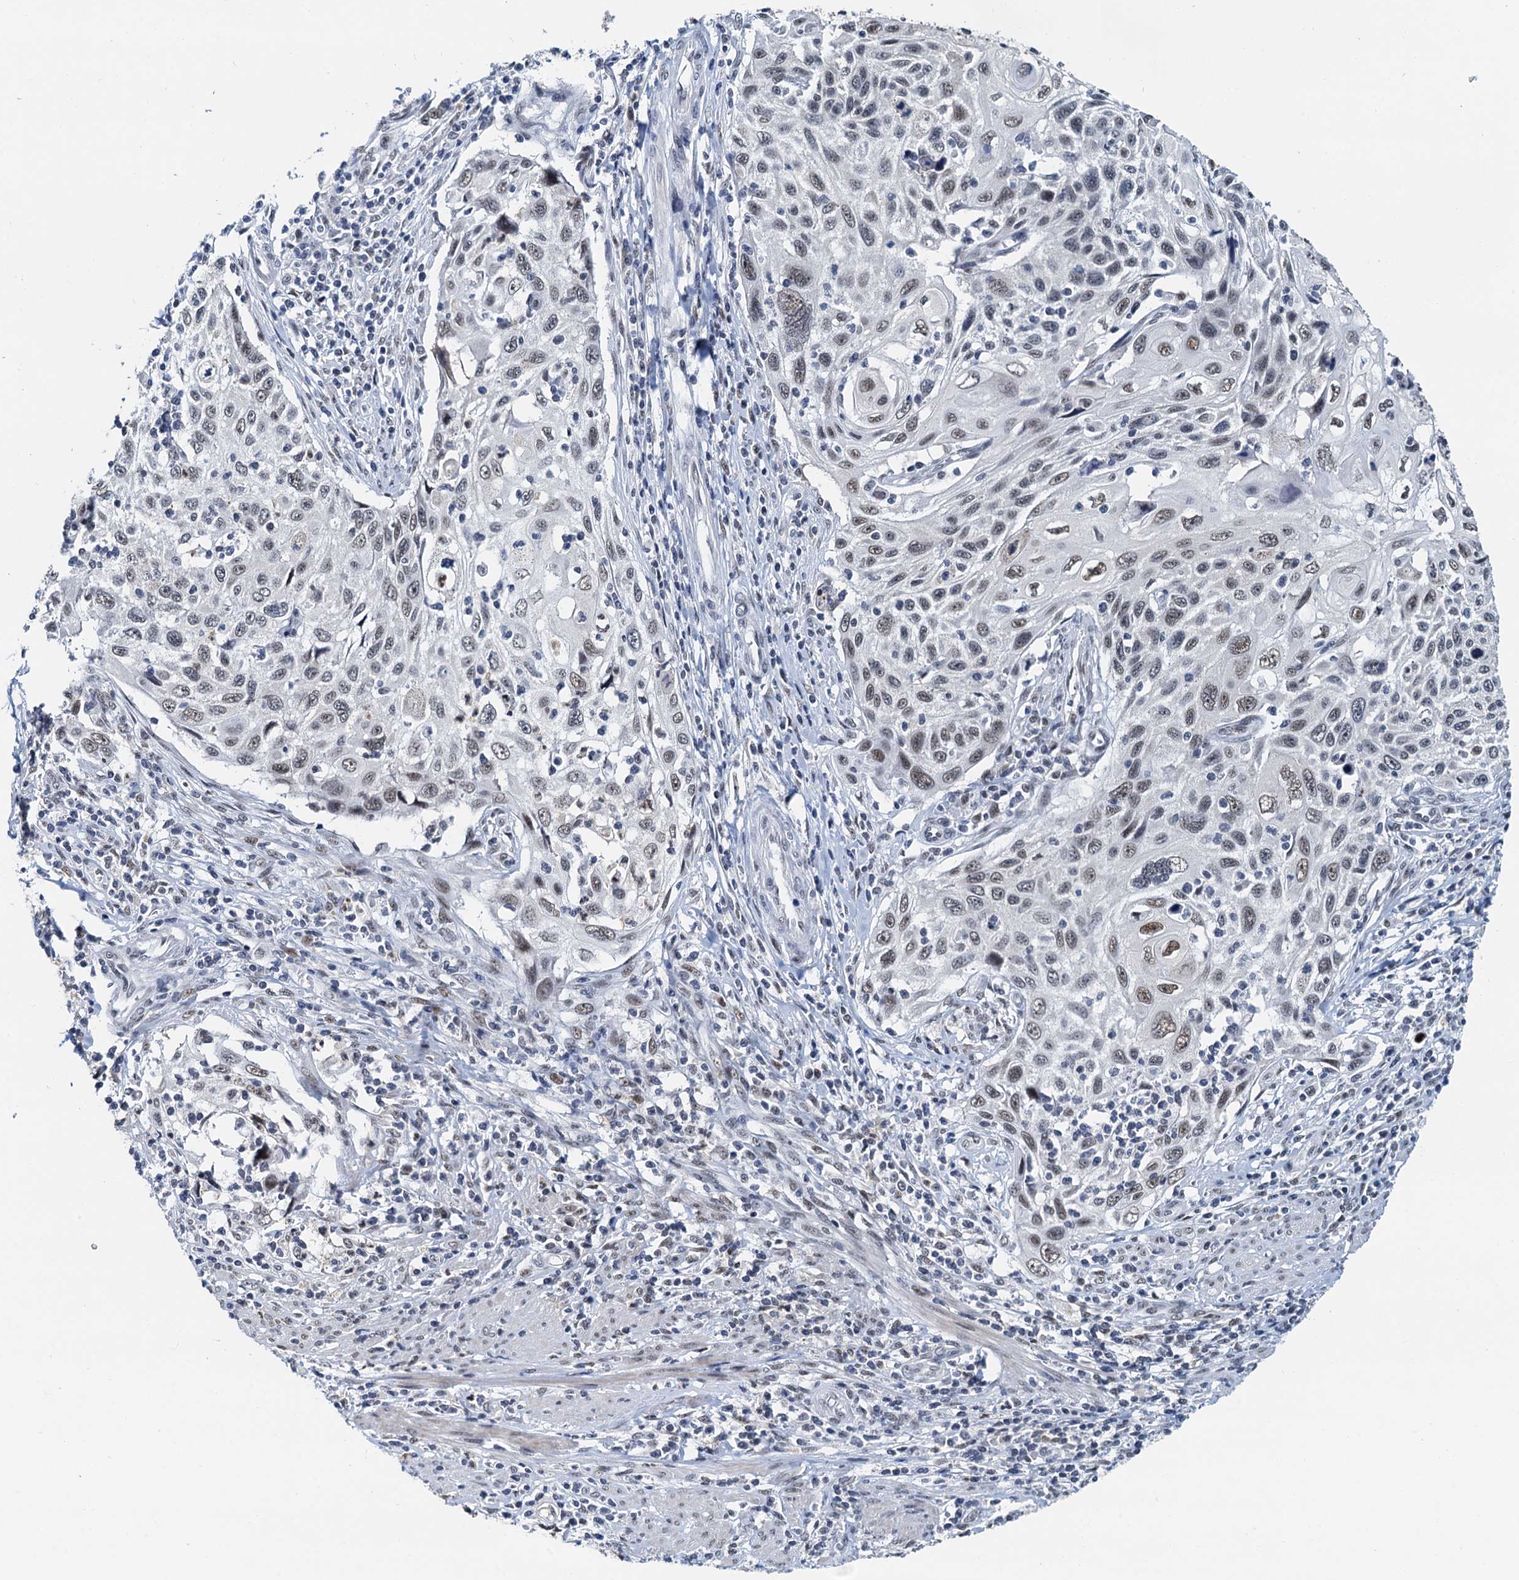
{"staining": {"intensity": "weak", "quantity": "25%-75%", "location": "nuclear"}, "tissue": "cervical cancer", "cell_type": "Tumor cells", "image_type": "cancer", "snomed": [{"axis": "morphology", "description": "Squamous cell carcinoma, NOS"}, {"axis": "topography", "description": "Cervix"}], "caption": "Squamous cell carcinoma (cervical) stained with DAB immunohistochemistry reveals low levels of weak nuclear staining in approximately 25%-75% of tumor cells.", "gene": "SNRPD1", "patient": {"sex": "female", "age": 70}}